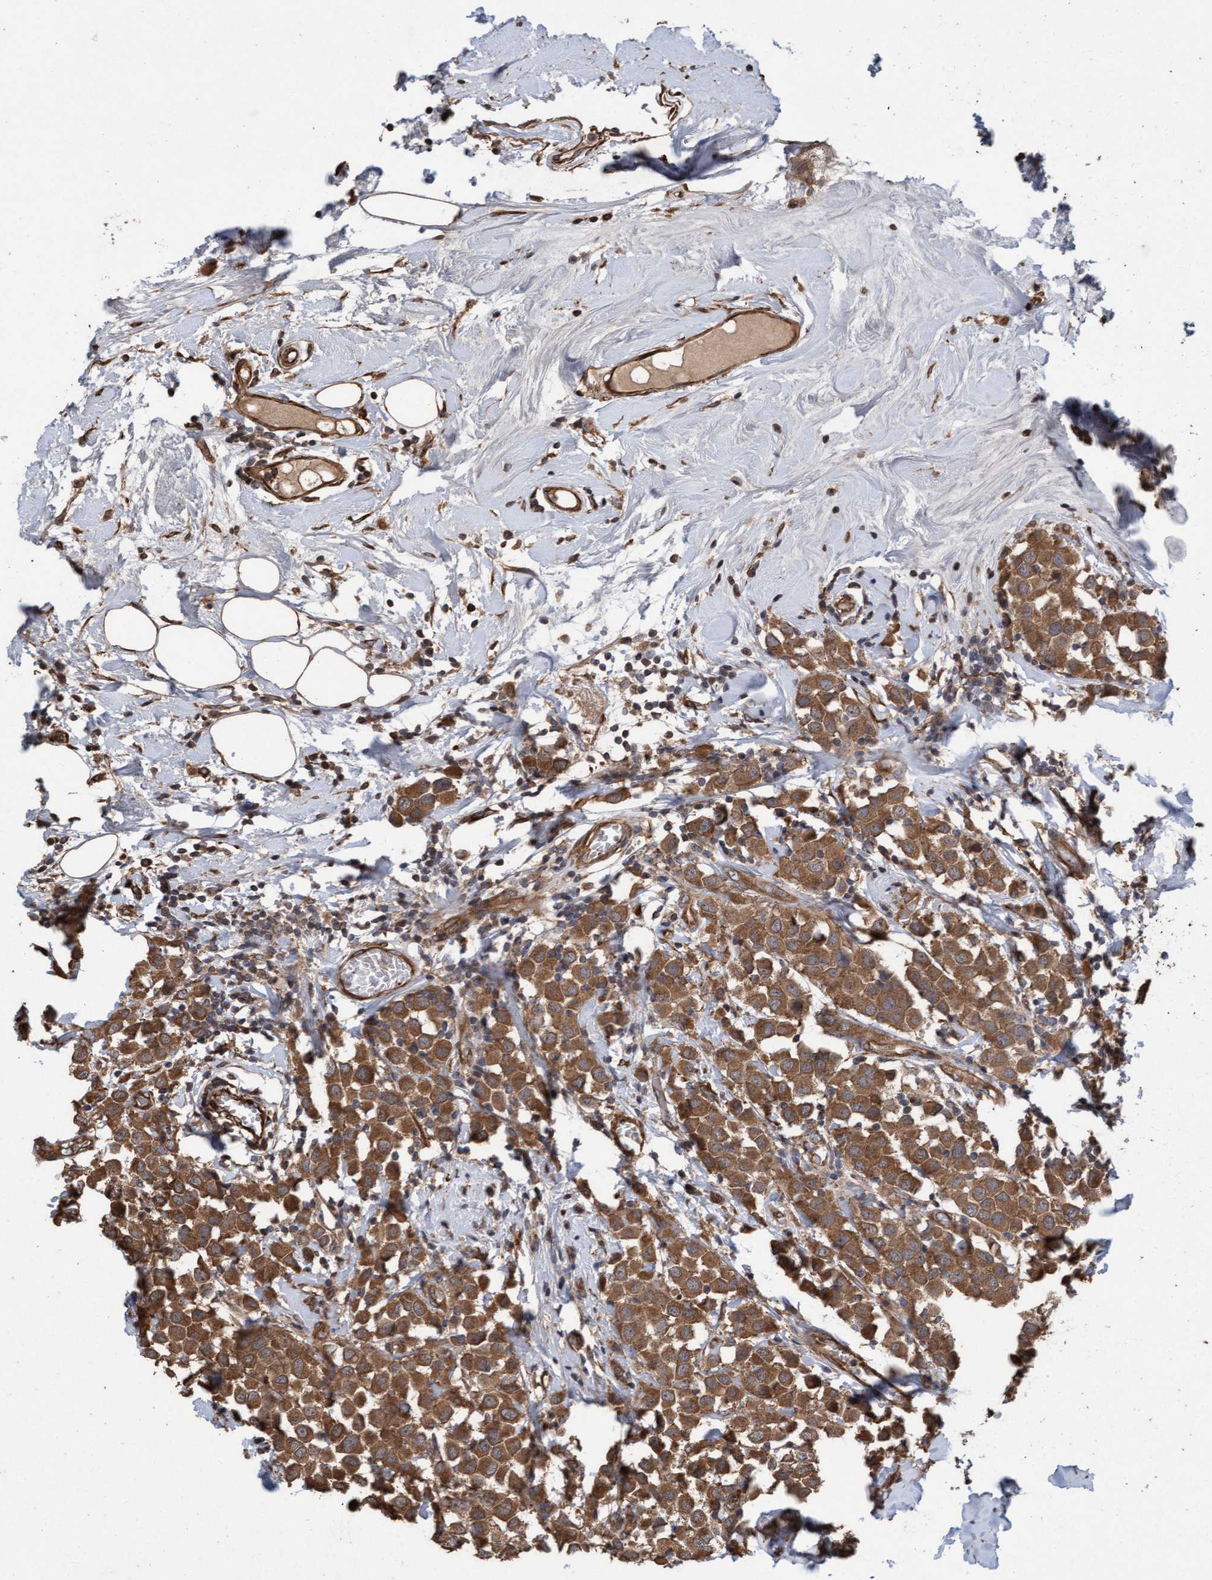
{"staining": {"intensity": "moderate", "quantity": ">75%", "location": "cytoplasmic/membranous"}, "tissue": "breast cancer", "cell_type": "Tumor cells", "image_type": "cancer", "snomed": [{"axis": "morphology", "description": "Duct carcinoma"}, {"axis": "topography", "description": "Breast"}], "caption": "Tumor cells demonstrate medium levels of moderate cytoplasmic/membranous positivity in approximately >75% of cells in breast infiltrating ductal carcinoma. (brown staining indicates protein expression, while blue staining denotes nuclei).", "gene": "CDC42EP4", "patient": {"sex": "female", "age": 61}}